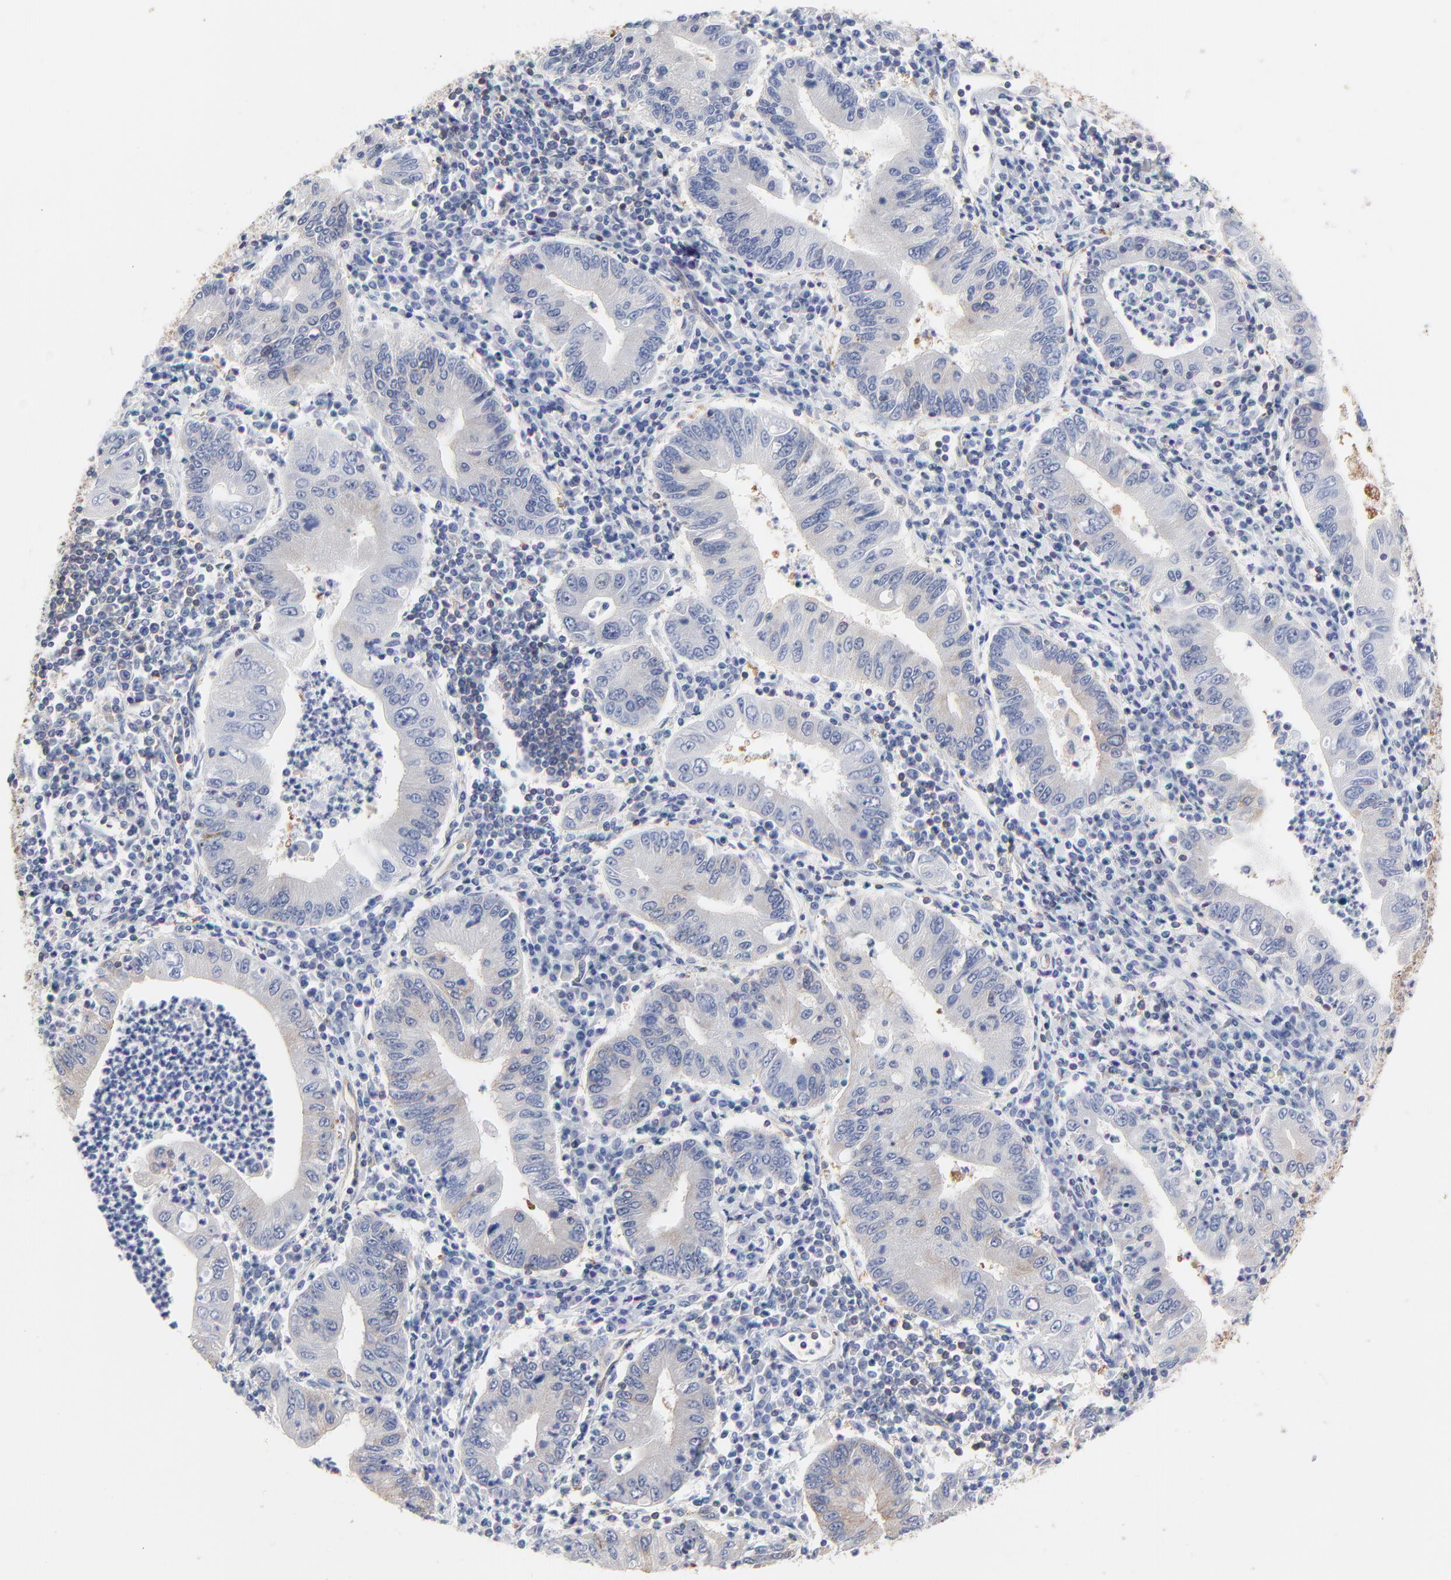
{"staining": {"intensity": "moderate", "quantity": ">75%", "location": "cytoplasmic/membranous"}, "tissue": "stomach cancer", "cell_type": "Tumor cells", "image_type": "cancer", "snomed": [{"axis": "morphology", "description": "Normal tissue, NOS"}, {"axis": "morphology", "description": "Adenocarcinoma, NOS"}, {"axis": "topography", "description": "Esophagus"}, {"axis": "topography", "description": "Stomach, upper"}, {"axis": "topography", "description": "Peripheral nerve tissue"}], "caption": "This micrograph reveals stomach cancer (adenocarcinoma) stained with immunohistochemistry (IHC) to label a protein in brown. The cytoplasmic/membranous of tumor cells show moderate positivity for the protein. Nuclei are counter-stained blue.", "gene": "CD2AP", "patient": {"sex": "male", "age": 62}}